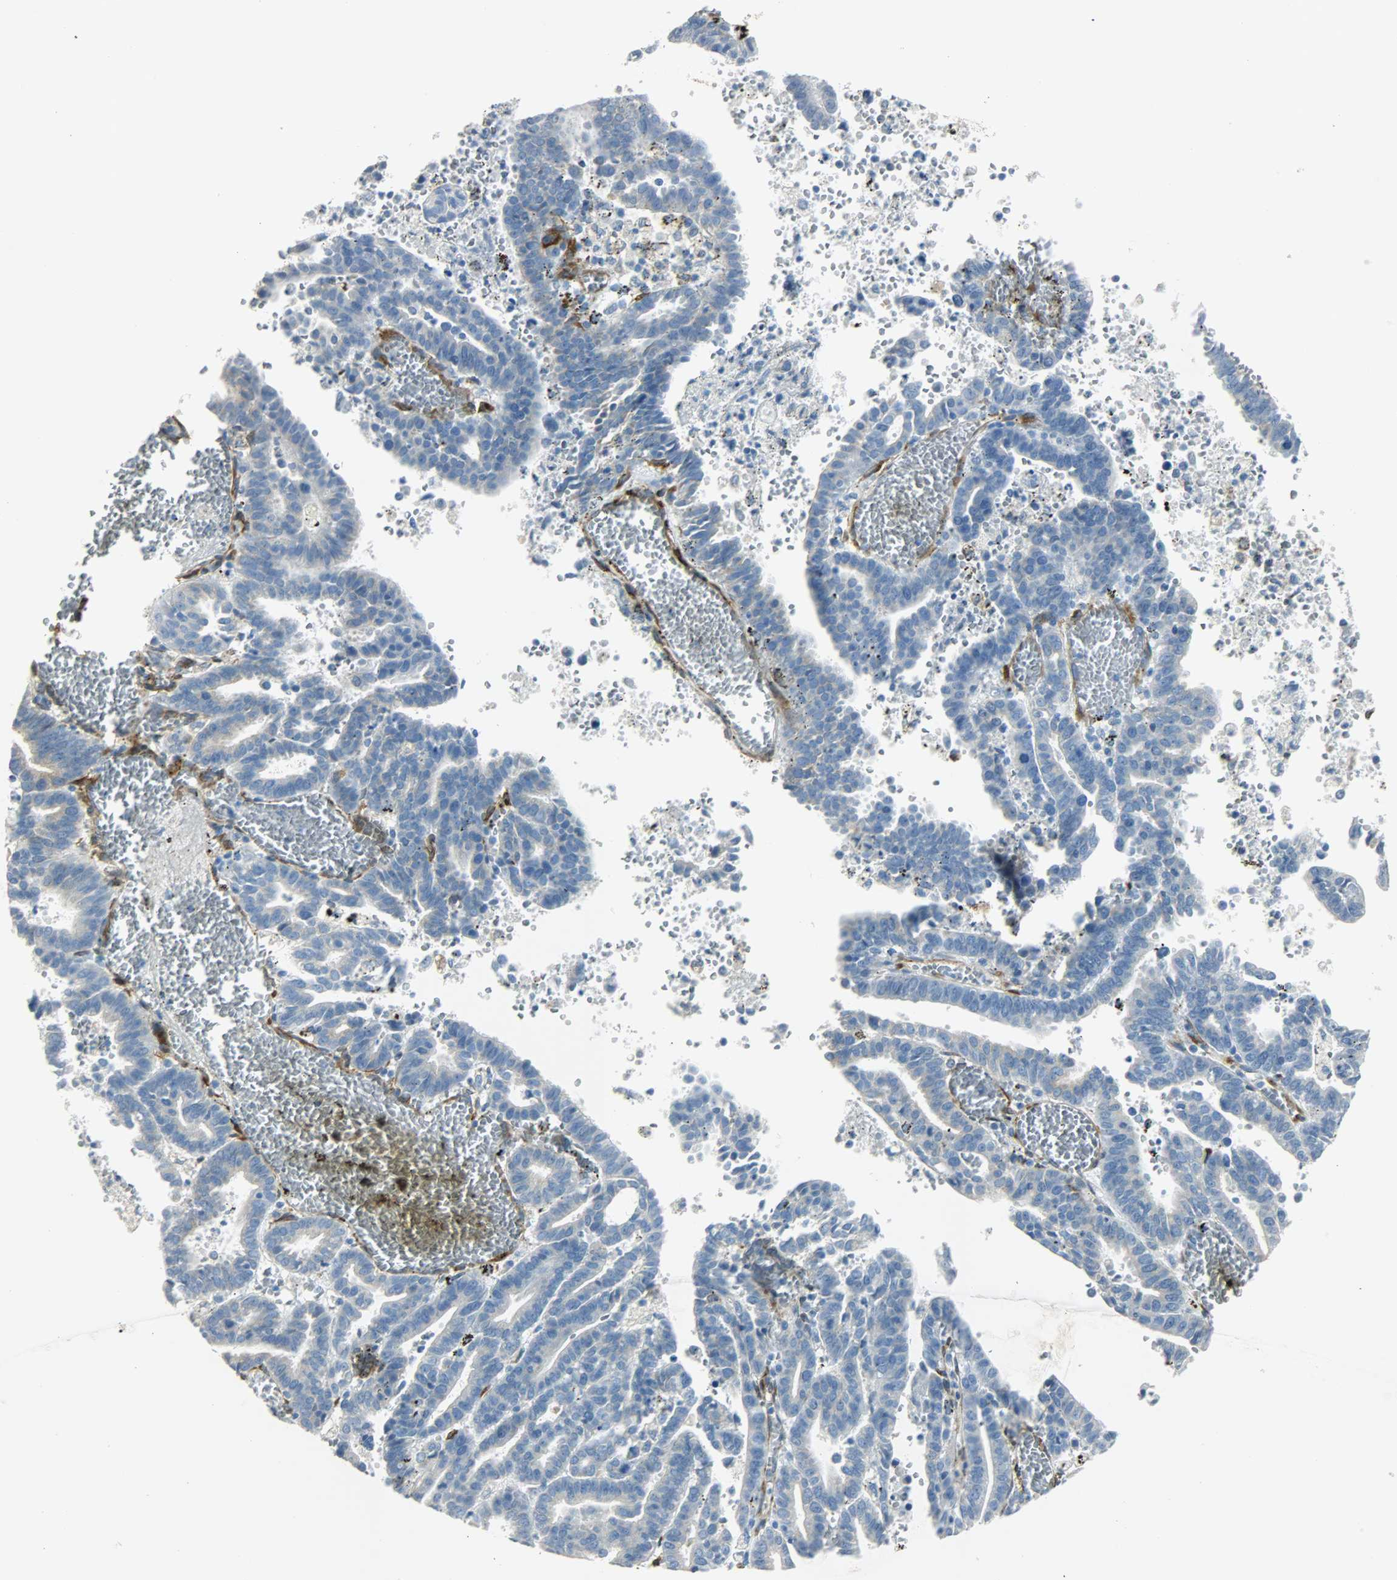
{"staining": {"intensity": "weak", "quantity": "25%-75%", "location": "cytoplasmic/membranous"}, "tissue": "endometrial cancer", "cell_type": "Tumor cells", "image_type": "cancer", "snomed": [{"axis": "morphology", "description": "Adenocarcinoma, NOS"}, {"axis": "topography", "description": "Uterus"}], "caption": "High-power microscopy captured an immunohistochemistry (IHC) histopathology image of adenocarcinoma (endometrial), revealing weak cytoplasmic/membranous staining in approximately 25%-75% of tumor cells.", "gene": "PKD2", "patient": {"sex": "female", "age": 83}}